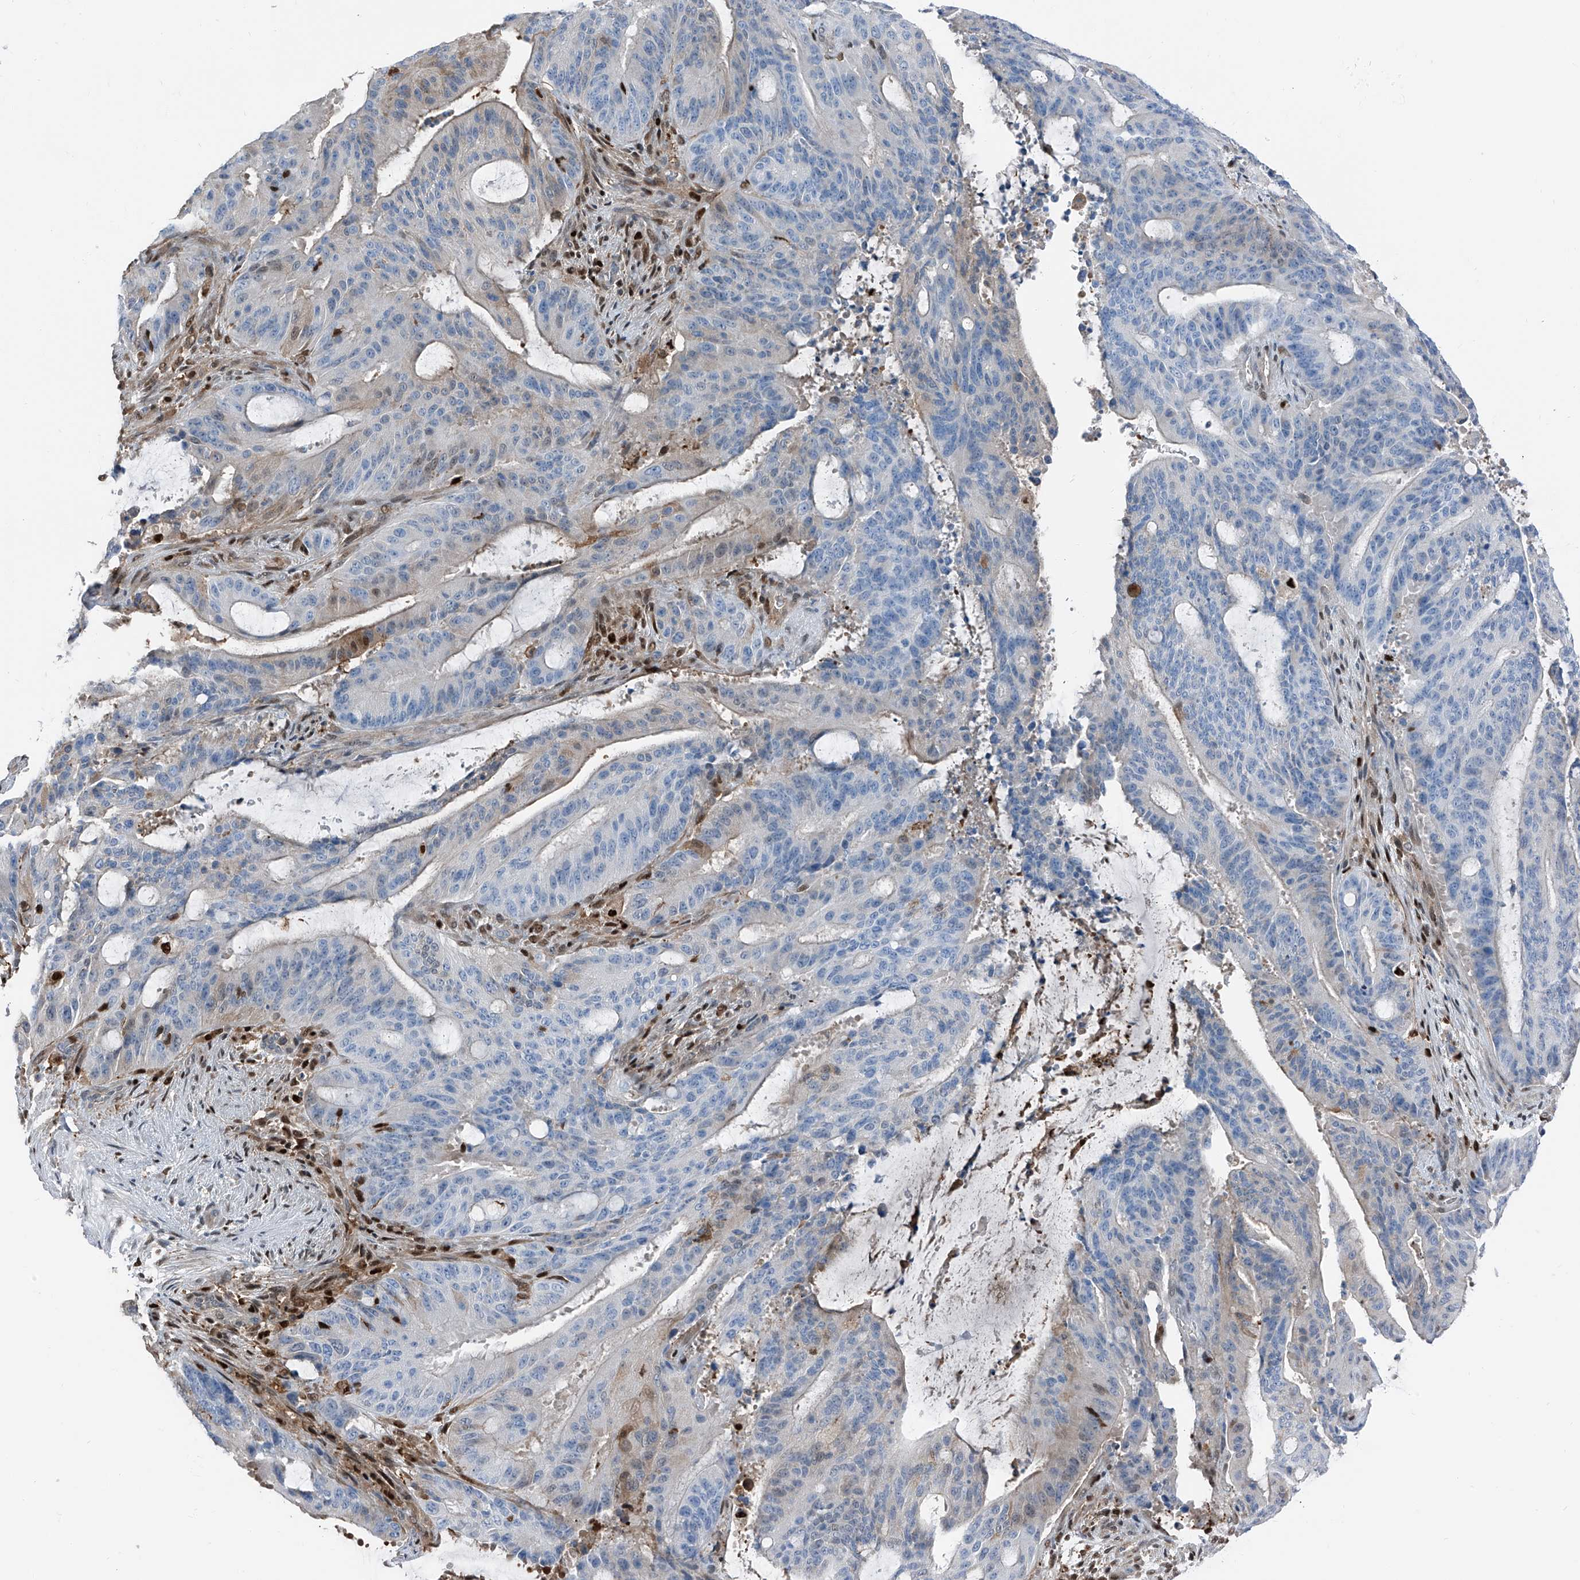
{"staining": {"intensity": "weak", "quantity": "<25%", "location": "nuclear"}, "tissue": "liver cancer", "cell_type": "Tumor cells", "image_type": "cancer", "snomed": [{"axis": "morphology", "description": "Normal tissue, NOS"}, {"axis": "morphology", "description": "Cholangiocarcinoma"}, {"axis": "topography", "description": "Liver"}, {"axis": "topography", "description": "Peripheral nerve tissue"}], "caption": "High magnification brightfield microscopy of liver cancer stained with DAB (brown) and counterstained with hematoxylin (blue): tumor cells show no significant positivity. (DAB (3,3'-diaminobenzidine) IHC, high magnification).", "gene": "PSMB10", "patient": {"sex": "female", "age": 73}}